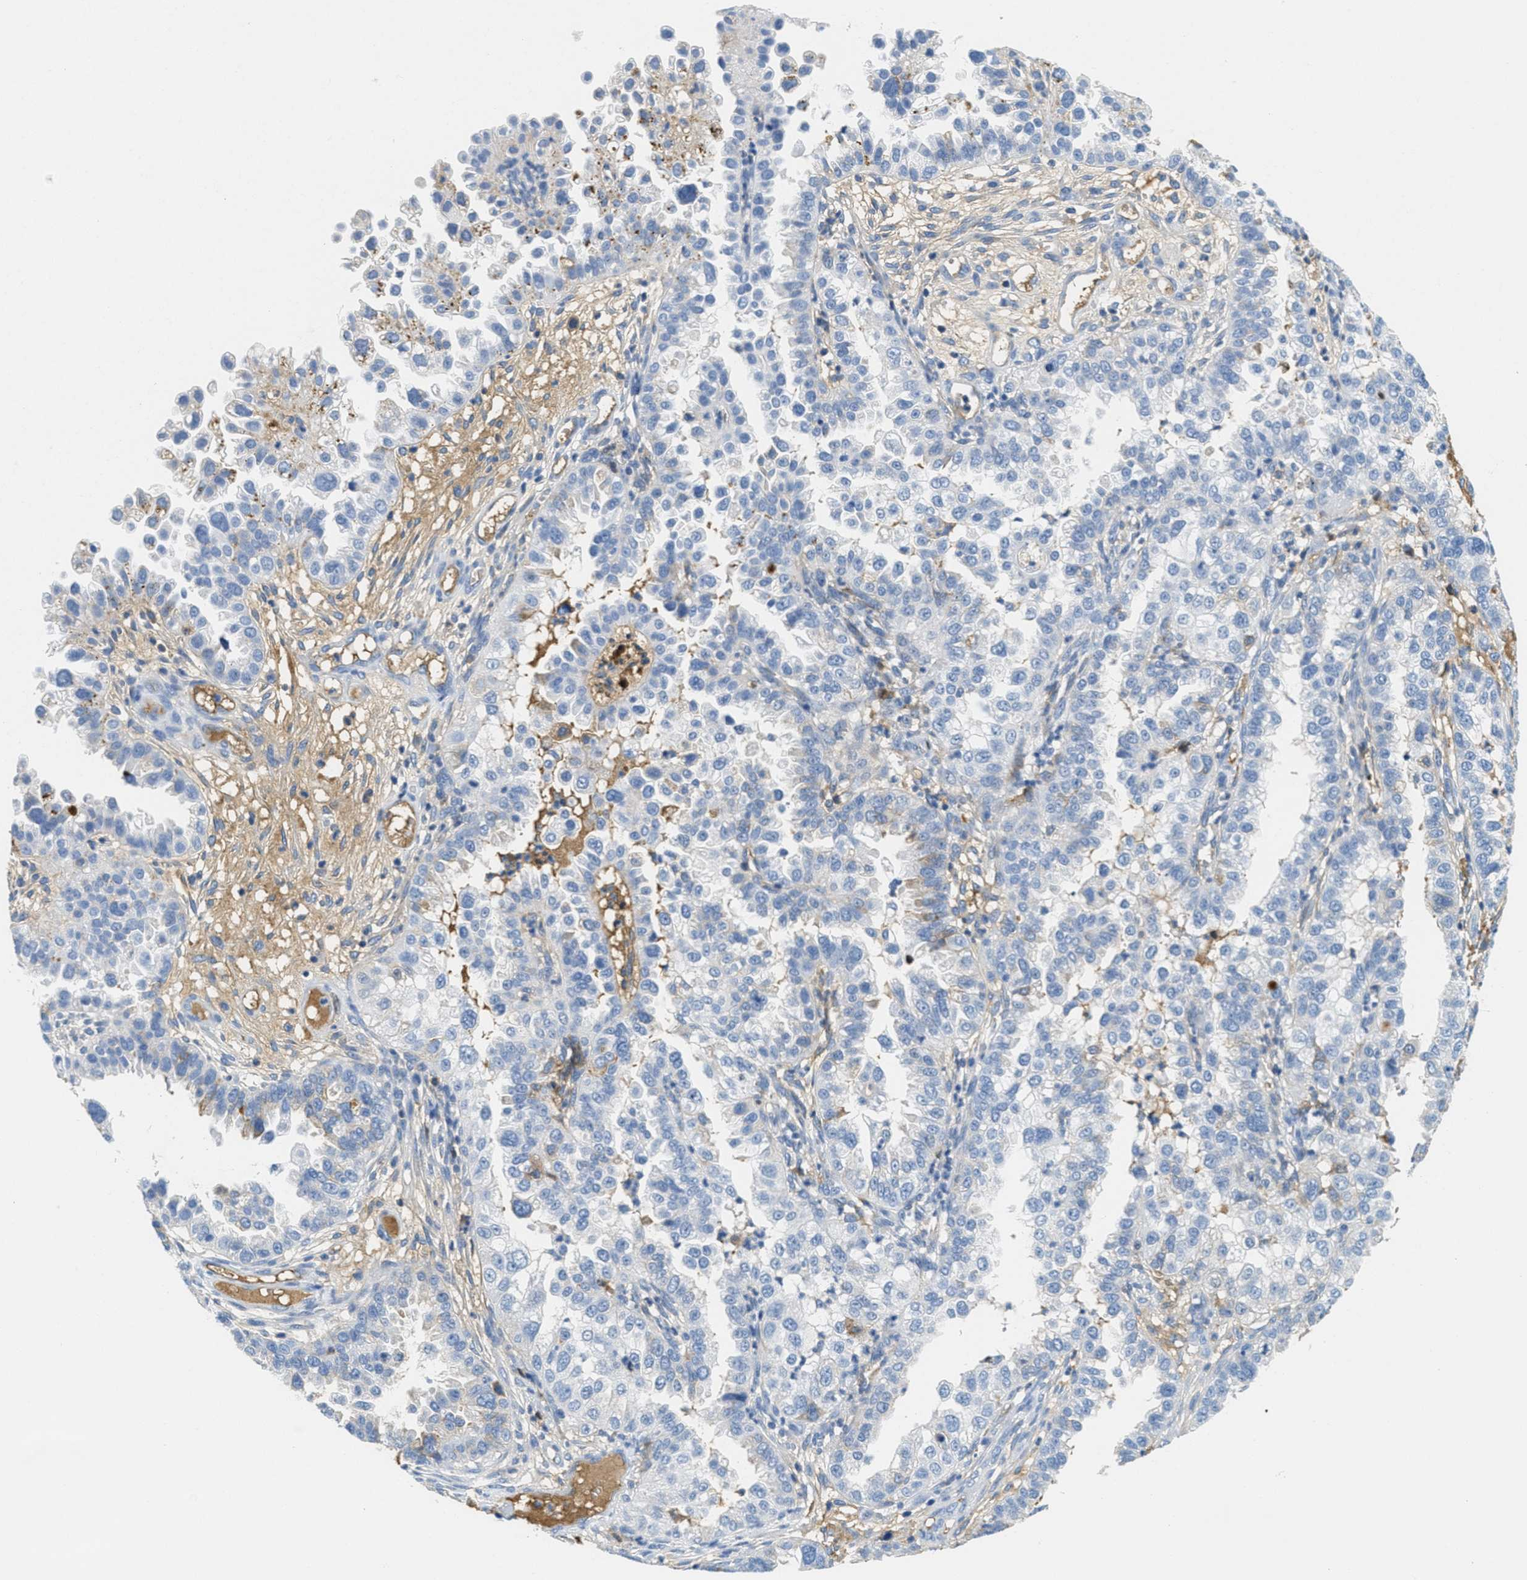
{"staining": {"intensity": "negative", "quantity": "none", "location": "none"}, "tissue": "endometrial cancer", "cell_type": "Tumor cells", "image_type": "cancer", "snomed": [{"axis": "morphology", "description": "Adenocarcinoma, NOS"}, {"axis": "topography", "description": "Endometrium"}], "caption": "Tumor cells are negative for brown protein staining in endometrial cancer. Nuclei are stained in blue.", "gene": "SERPINA1", "patient": {"sex": "female", "age": 85}}